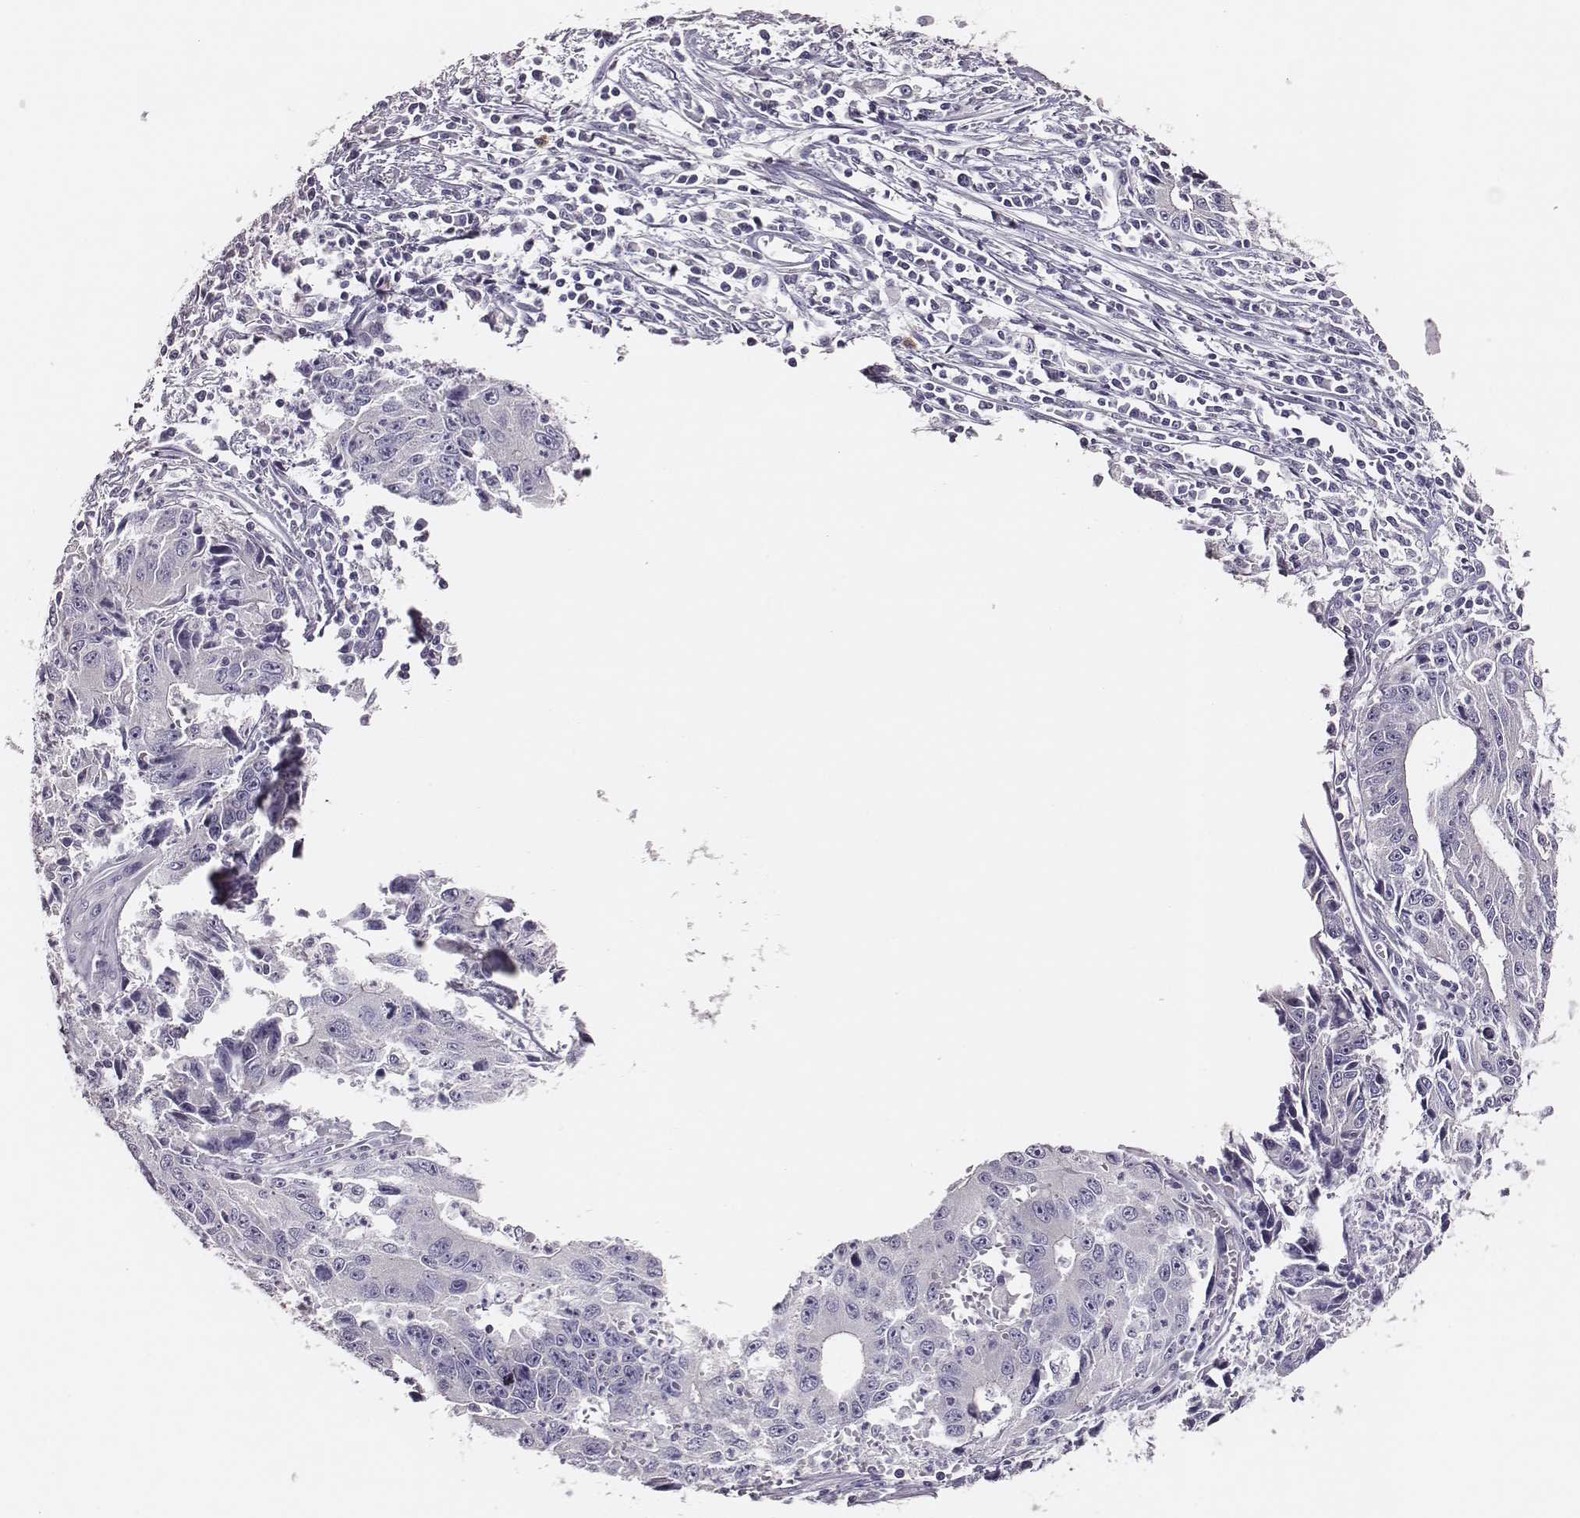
{"staining": {"intensity": "negative", "quantity": "none", "location": "none"}, "tissue": "liver cancer", "cell_type": "Tumor cells", "image_type": "cancer", "snomed": [{"axis": "morphology", "description": "Cholangiocarcinoma"}, {"axis": "topography", "description": "Liver"}], "caption": "Immunohistochemistry (IHC) photomicrograph of neoplastic tissue: liver cancer (cholangiocarcinoma) stained with DAB (3,3'-diaminobenzidine) shows no significant protein positivity in tumor cells. The staining is performed using DAB (3,3'-diaminobenzidine) brown chromogen with nuclei counter-stained in using hematoxylin.", "gene": "P2RY10", "patient": {"sex": "male", "age": 65}}